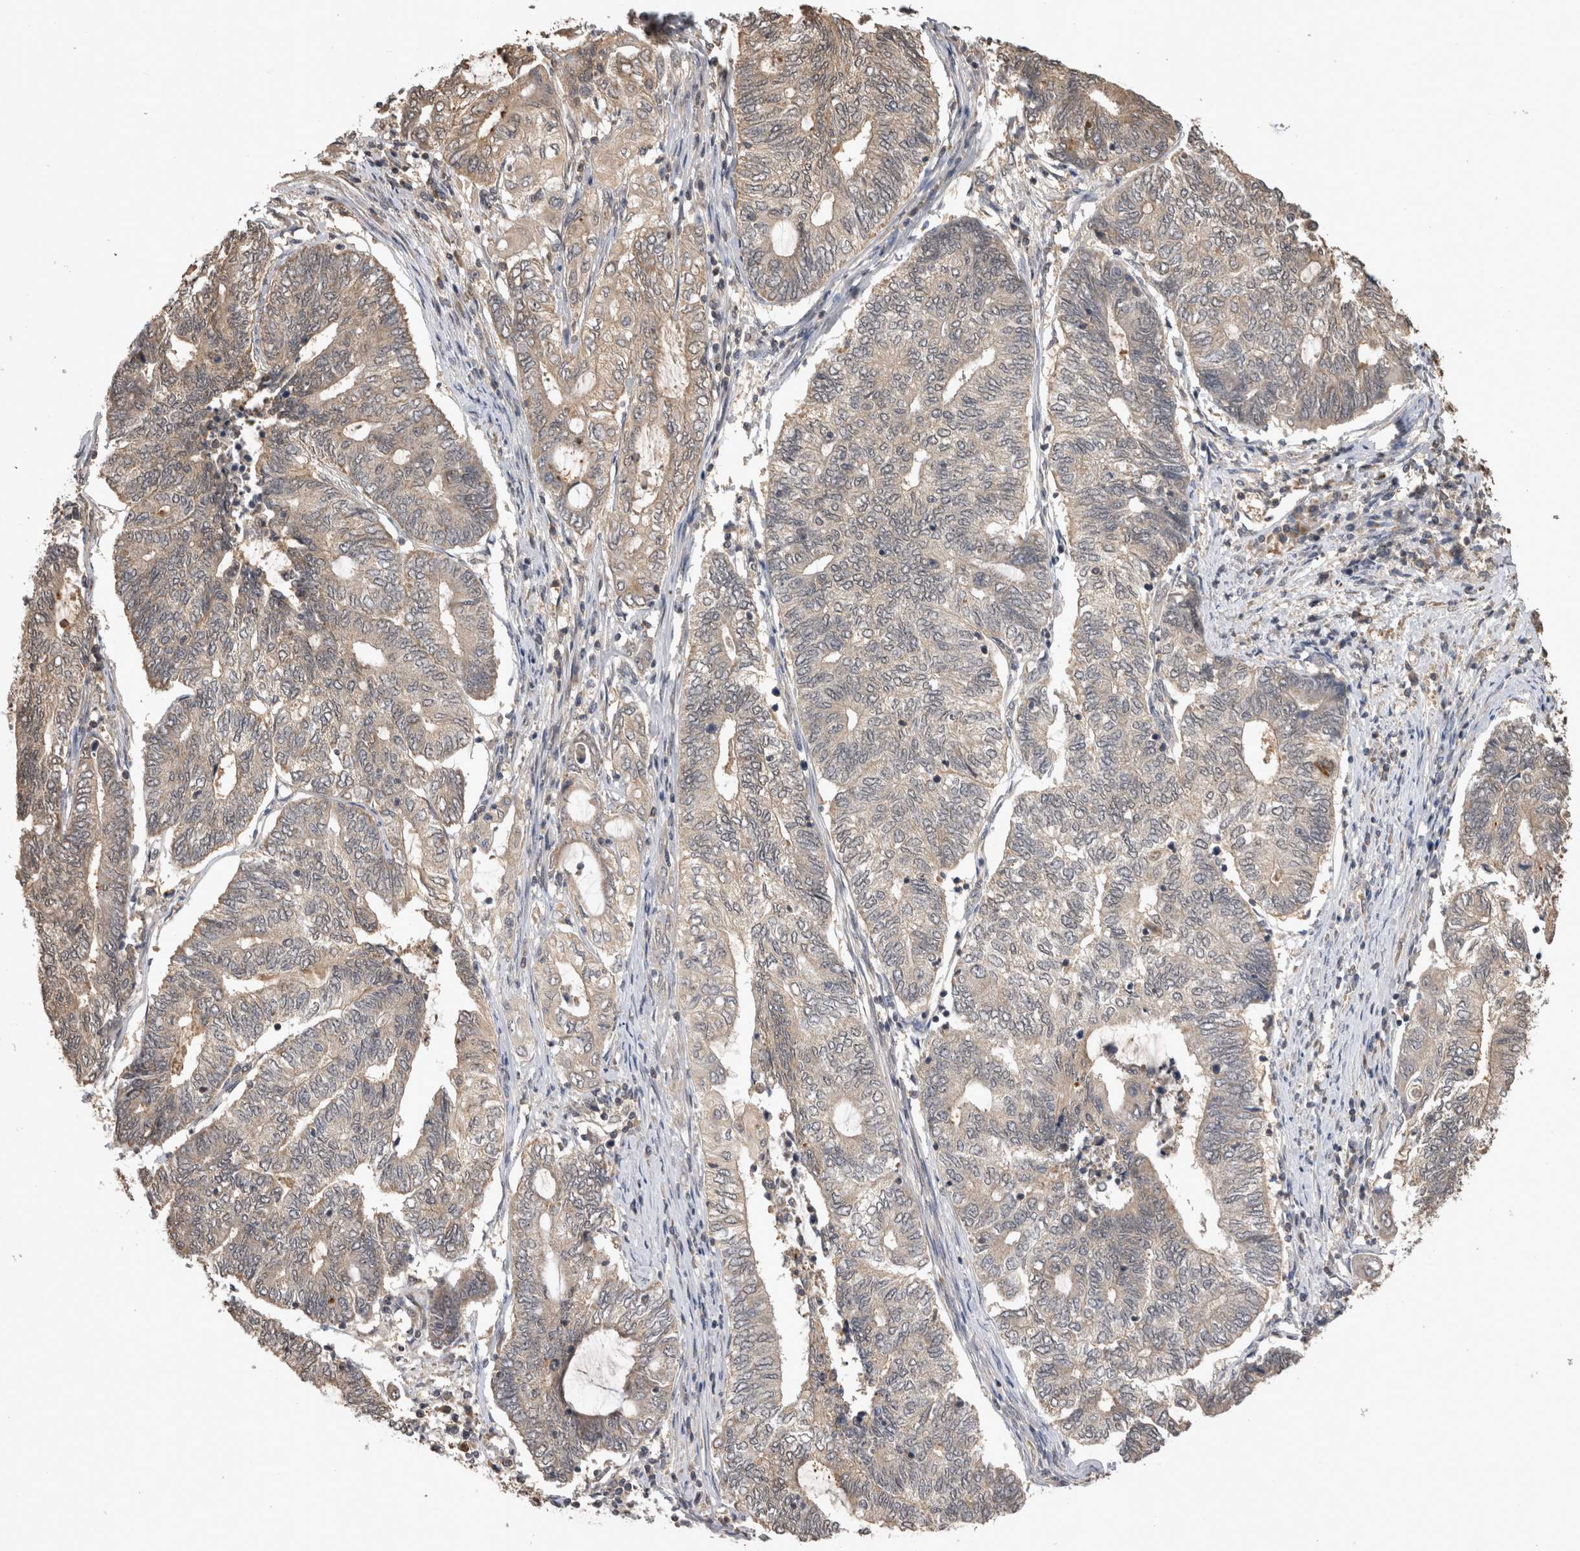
{"staining": {"intensity": "weak", "quantity": "25%-75%", "location": "cytoplasmic/membranous"}, "tissue": "endometrial cancer", "cell_type": "Tumor cells", "image_type": "cancer", "snomed": [{"axis": "morphology", "description": "Adenocarcinoma, NOS"}, {"axis": "topography", "description": "Uterus"}, {"axis": "topography", "description": "Endometrium"}], "caption": "Approximately 25%-75% of tumor cells in human endometrial cancer (adenocarcinoma) exhibit weak cytoplasmic/membranous protein expression as visualized by brown immunohistochemical staining.", "gene": "PREP", "patient": {"sex": "female", "age": 70}}